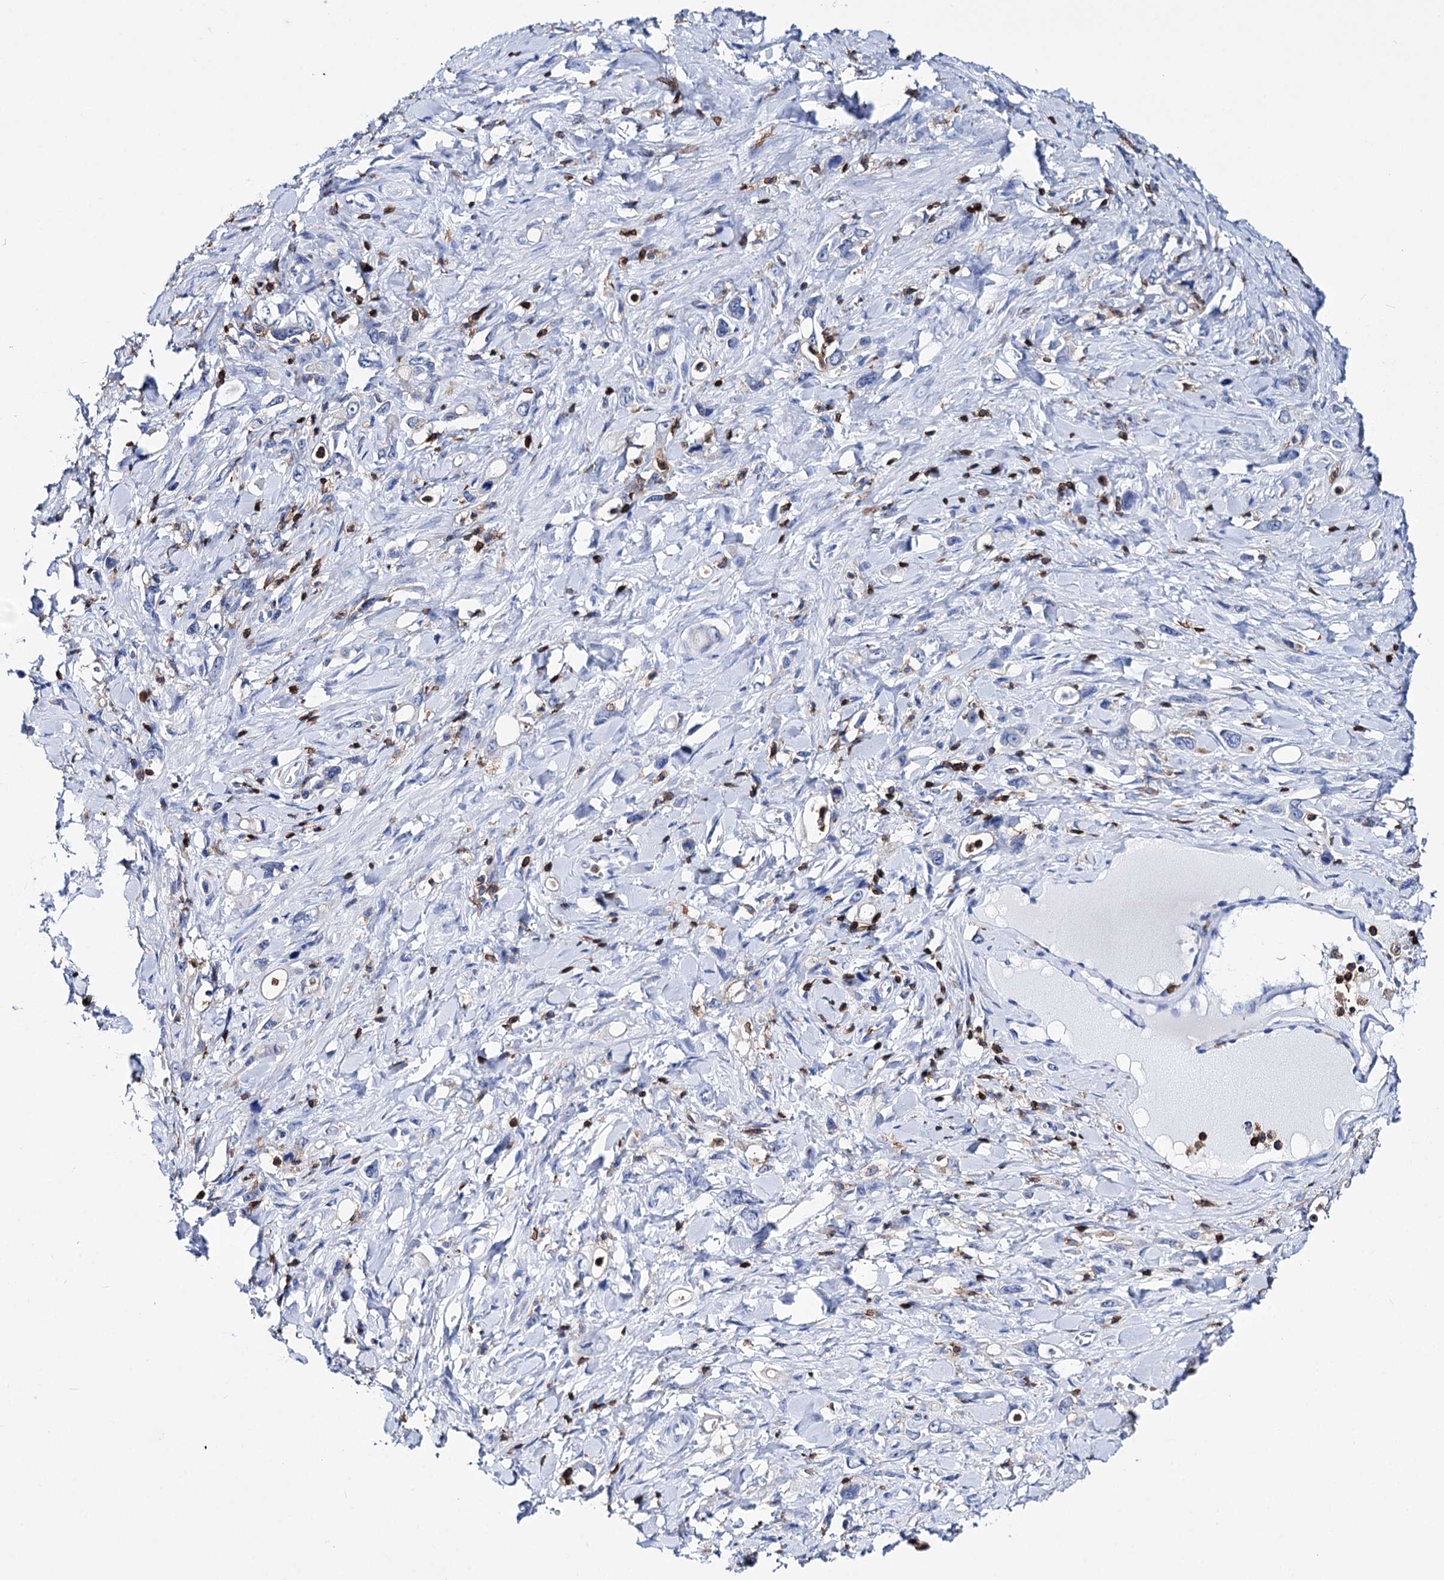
{"staining": {"intensity": "negative", "quantity": "none", "location": "none"}, "tissue": "stomach cancer", "cell_type": "Tumor cells", "image_type": "cancer", "snomed": [{"axis": "morphology", "description": "Adenocarcinoma, NOS"}, {"axis": "topography", "description": "Stomach, lower"}], "caption": "An image of human stomach adenocarcinoma is negative for staining in tumor cells.", "gene": "DEF6", "patient": {"sex": "female", "age": 43}}